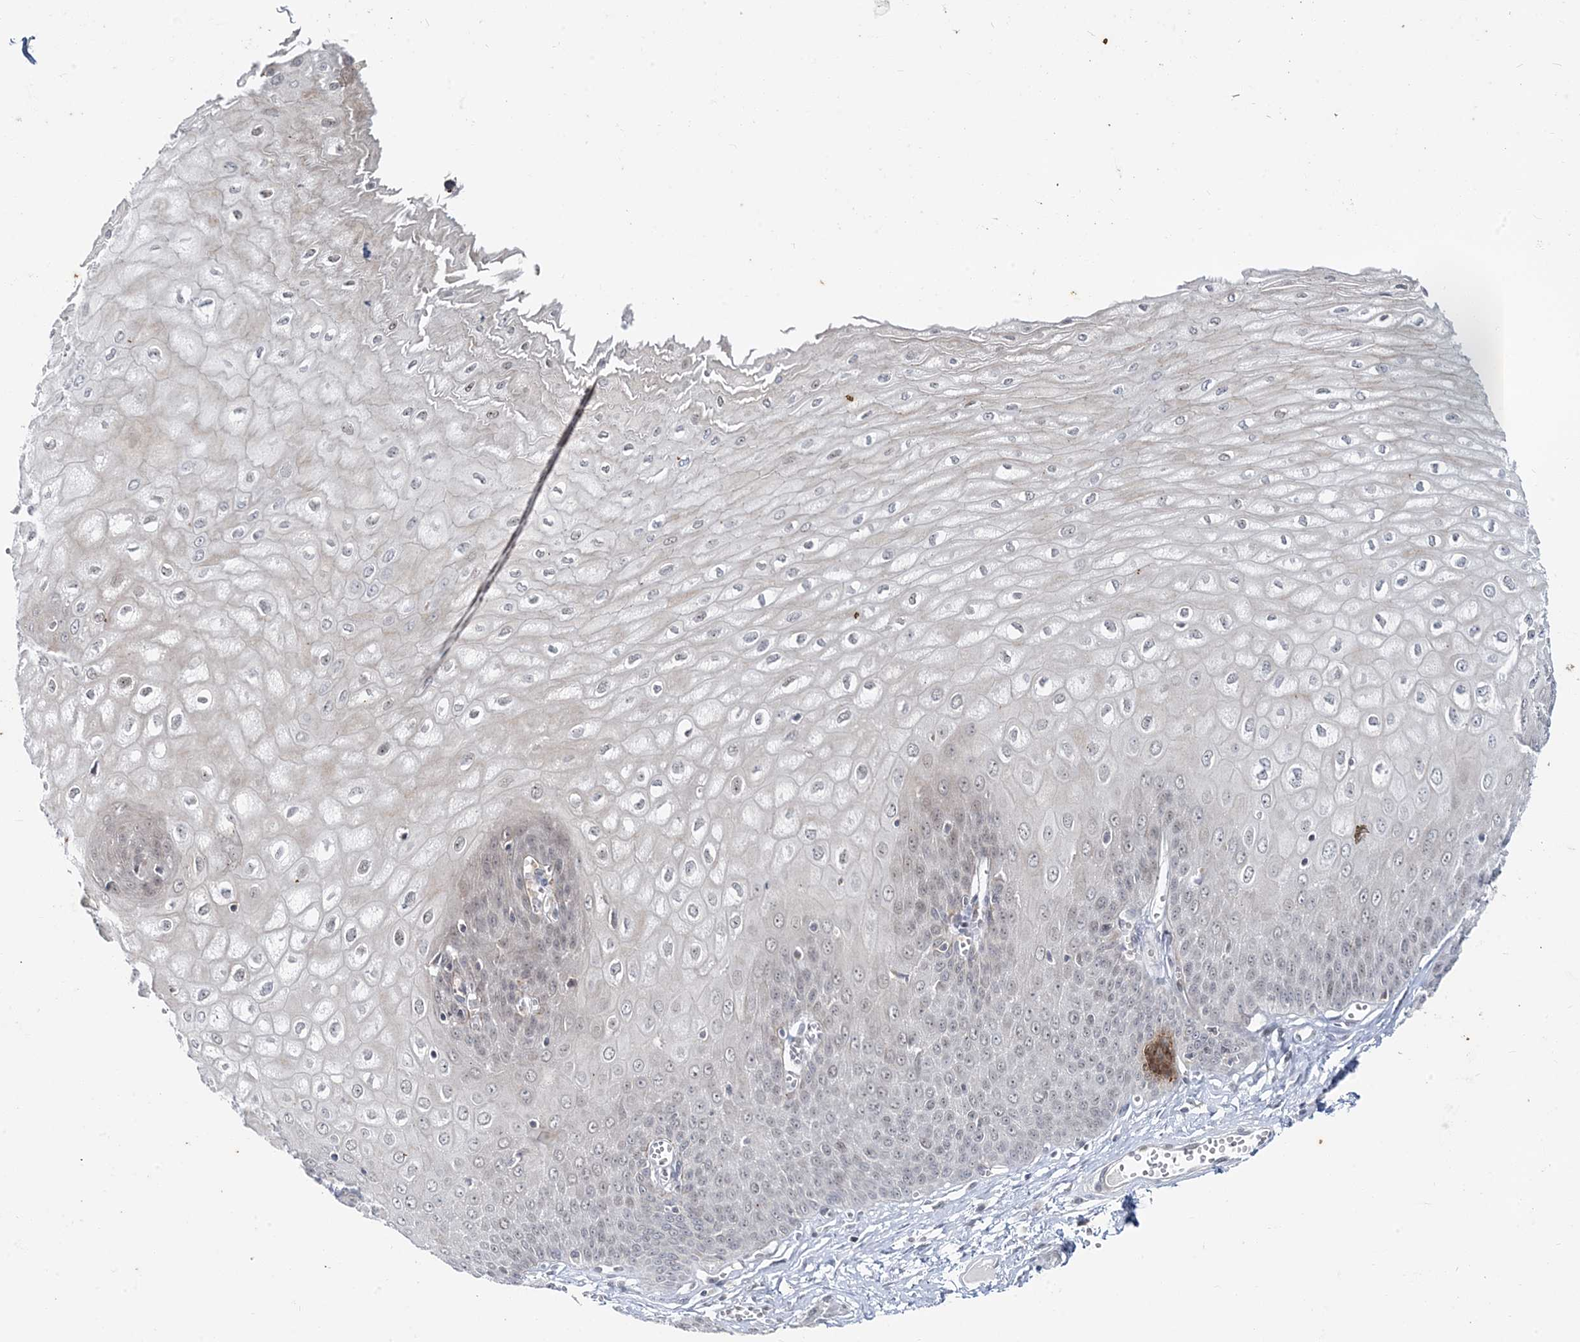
{"staining": {"intensity": "weak", "quantity": "25%-75%", "location": "cytoplasmic/membranous,nuclear"}, "tissue": "esophagus", "cell_type": "Squamous epithelial cells", "image_type": "normal", "snomed": [{"axis": "morphology", "description": "Normal tissue, NOS"}, {"axis": "topography", "description": "Esophagus"}], "caption": "A high-resolution photomicrograph shows immunohistochemistry (IHC) staining of benign esophagus, which reveals weak cytoplasmic/membranous,nuclear positivity in about 25%-75% of squamous epithelial cells.", "gene": "LEXM", "patient": {"sex": "male", "age": 60}}